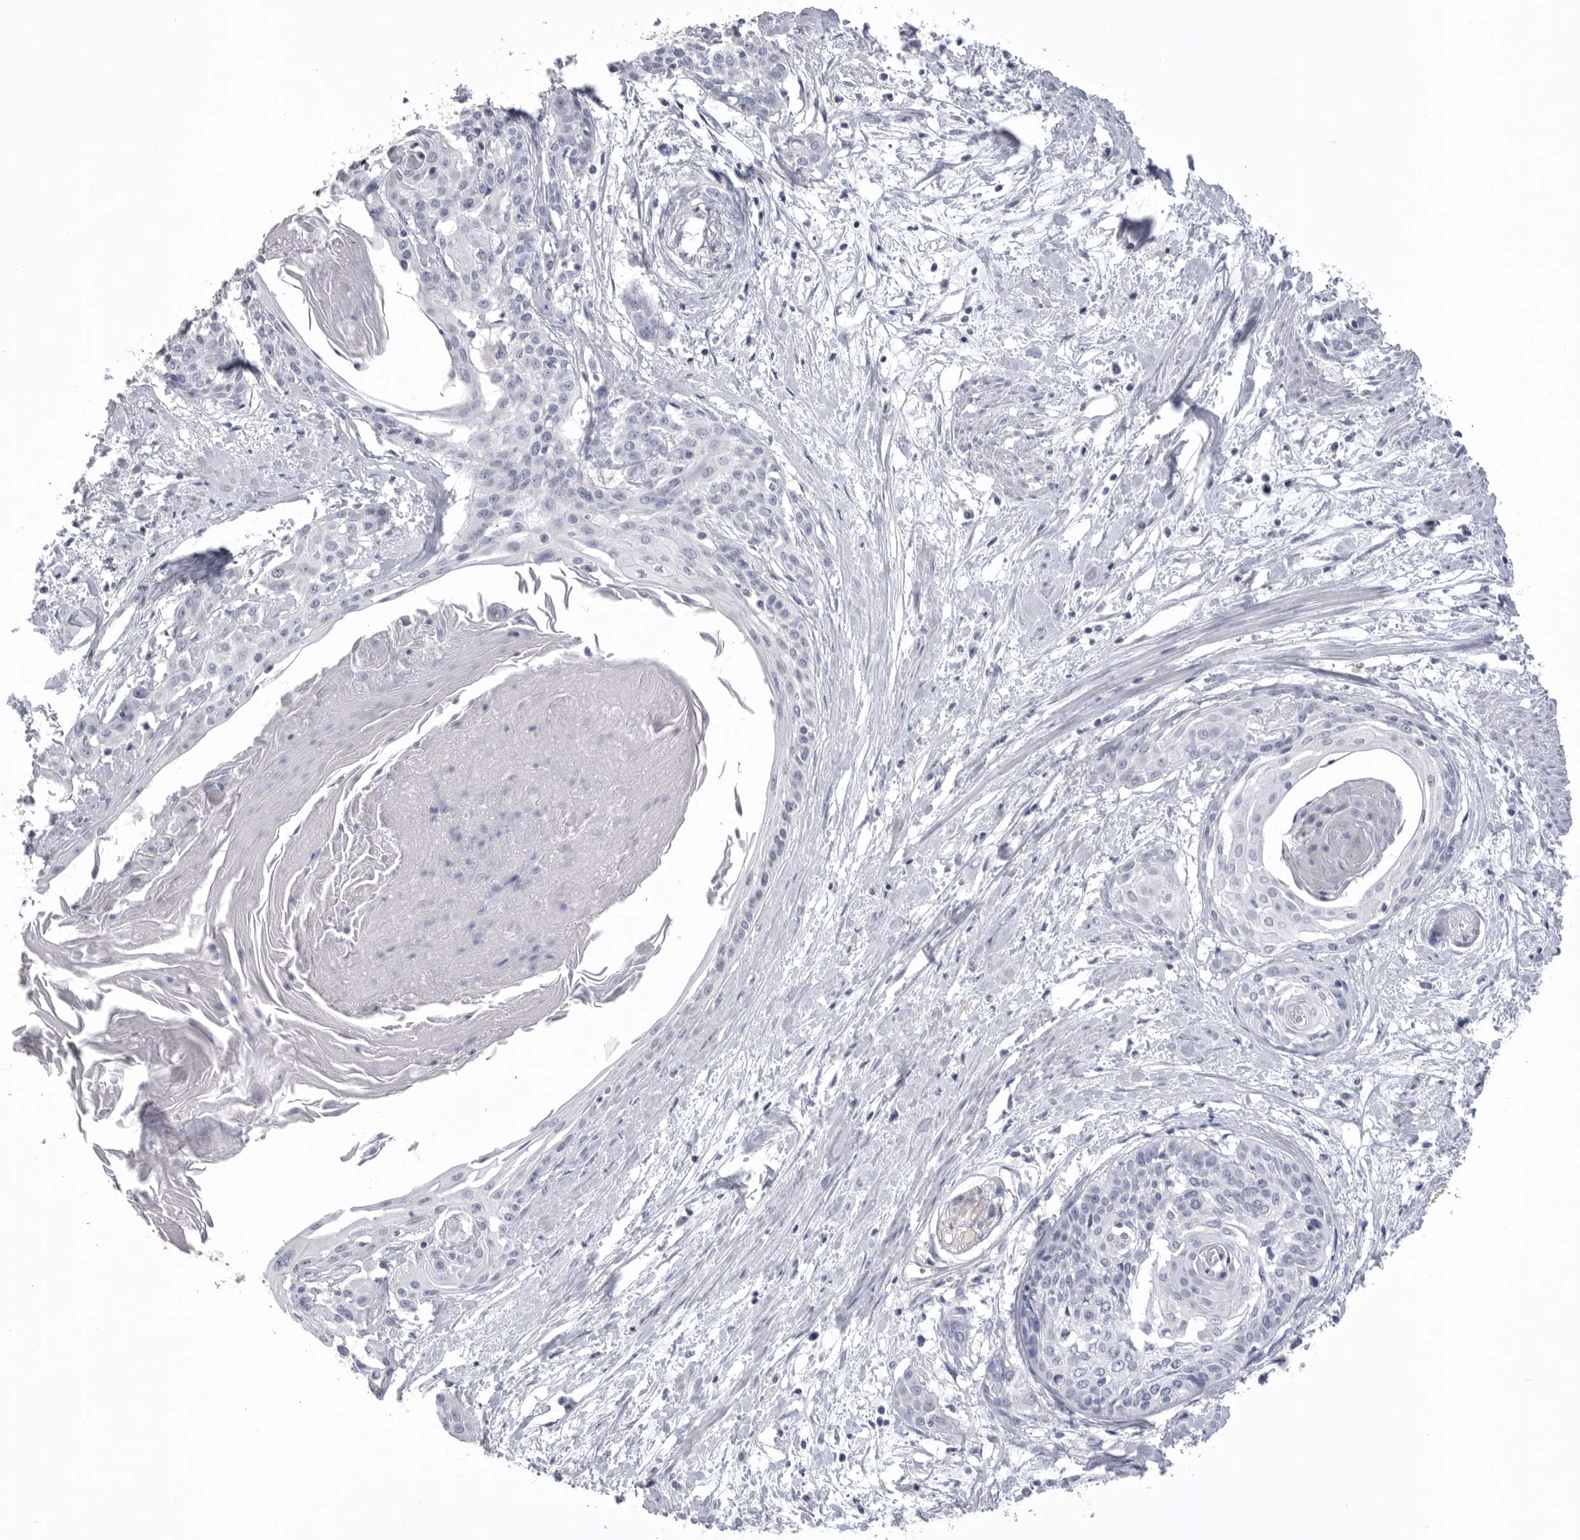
{"staining": {"intensity": "negative", "quantity": "none", "location": "none"}, "tissue": "cervical cancer", "cell_type": "Tumor cells", "image_type": "cancer", "snomed": [{"axis": "morphology", "description": "Squamous cell carcinoma, NOS"}, {"axis": "topography", "description": "Cervix"}], "caption": "IHC of human cervical cancer (squamous cell carcinoma) displays no expression in tumor cells.", "gene": "DLGAP3", "patient": {"sex": "female", "age": 57}}